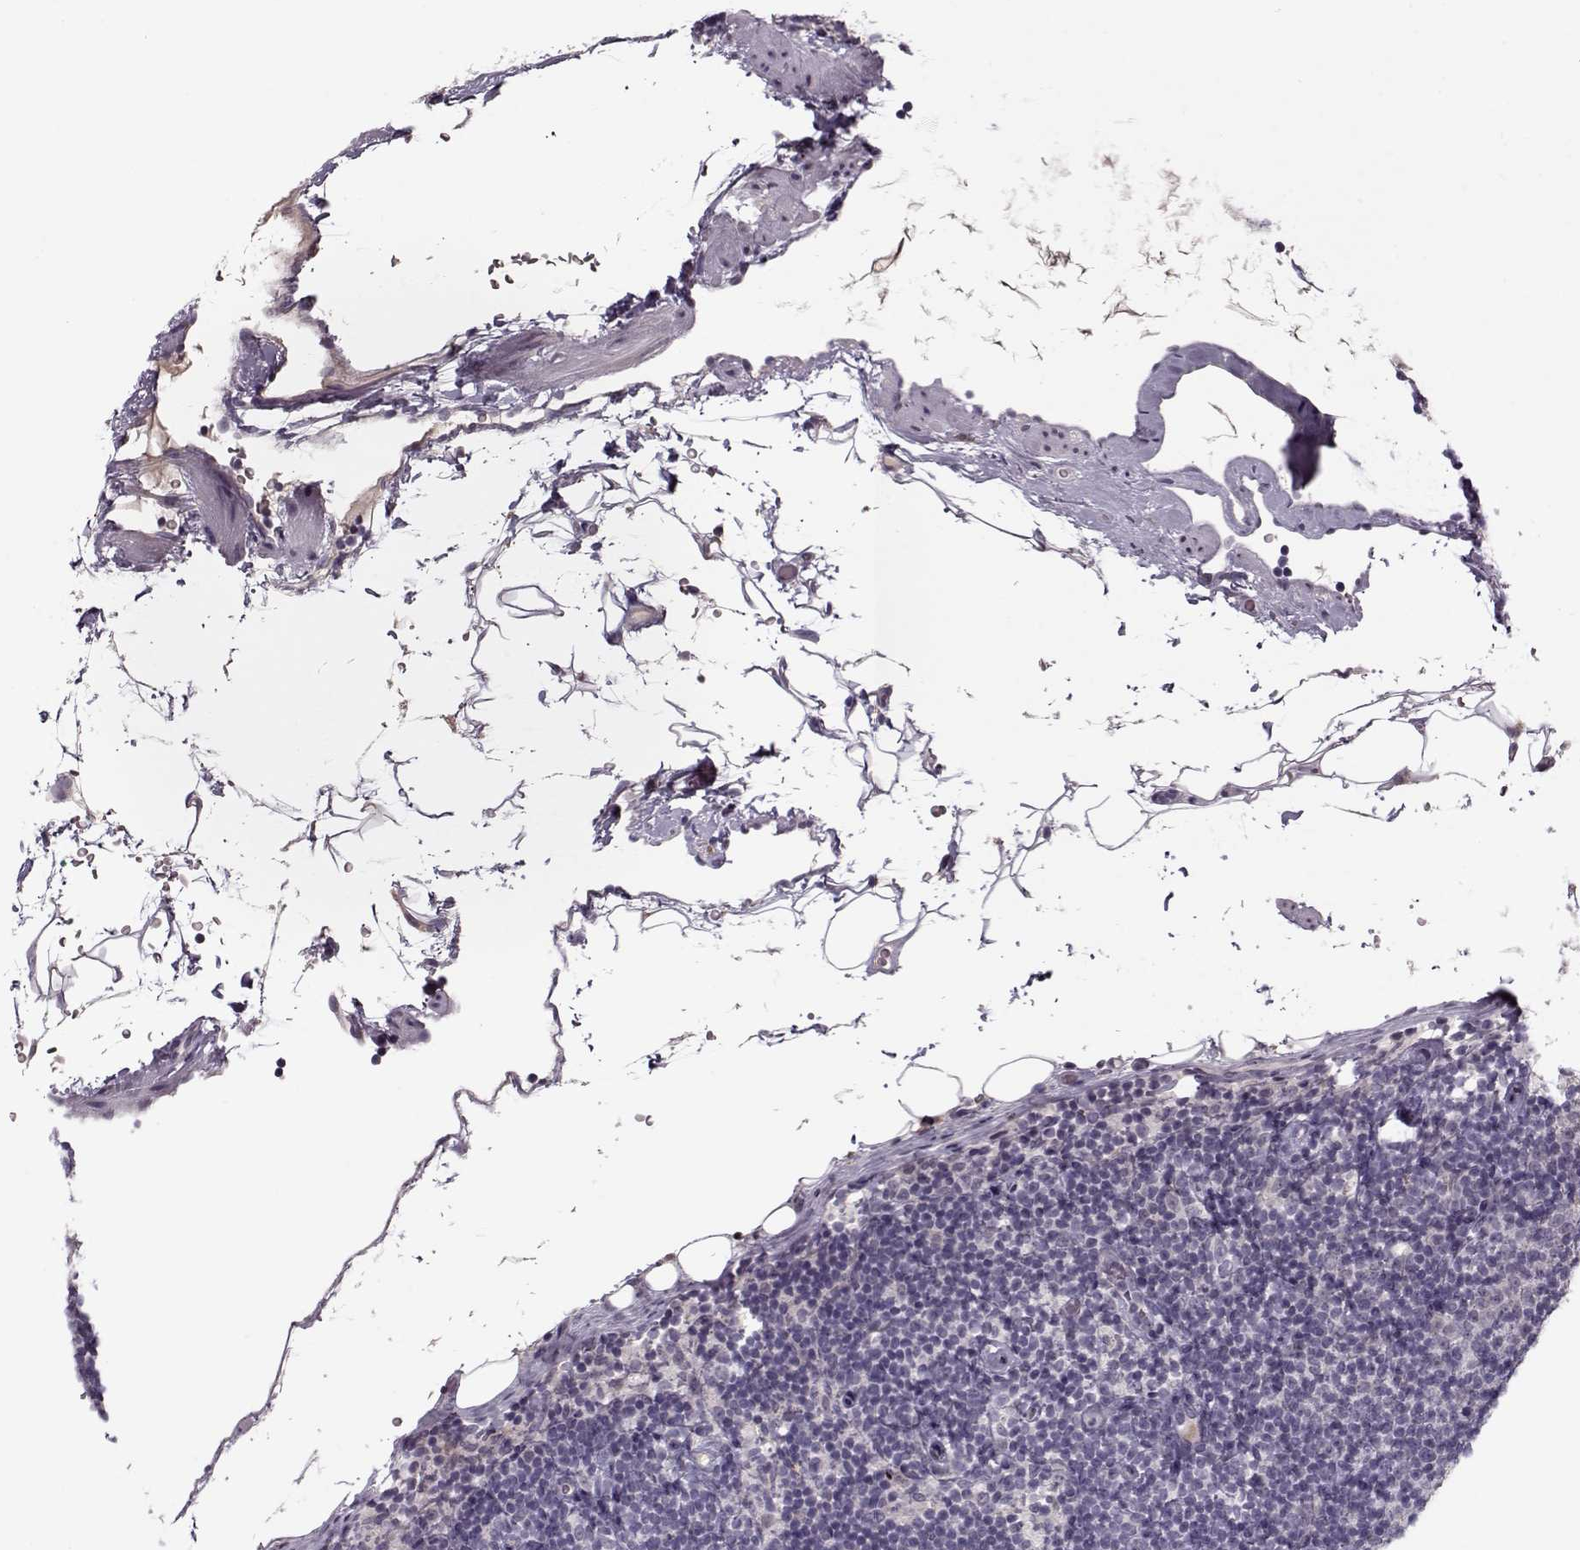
{"staining": {"intensity": "negative", "quantity": "none", "location": "none"}, "tissue": "lymphoma", "cell_type": "Tumor cells", "image_type": "cancer", "snomed": [{"axis": "morphology", "description": "Malignant lymphoma, non-Hodgkin's type, Low grade"}, {"axis": "topography", "description": "Lymph node"}], "caption": "This histopathology image is of lymphoma stained with IHC to label a protein in brown with the nuclei are counter-stained blue. There is no staining in tumor cells.", "gene": "DNAI3", "patient": {"sex": "male", "age": 81}}